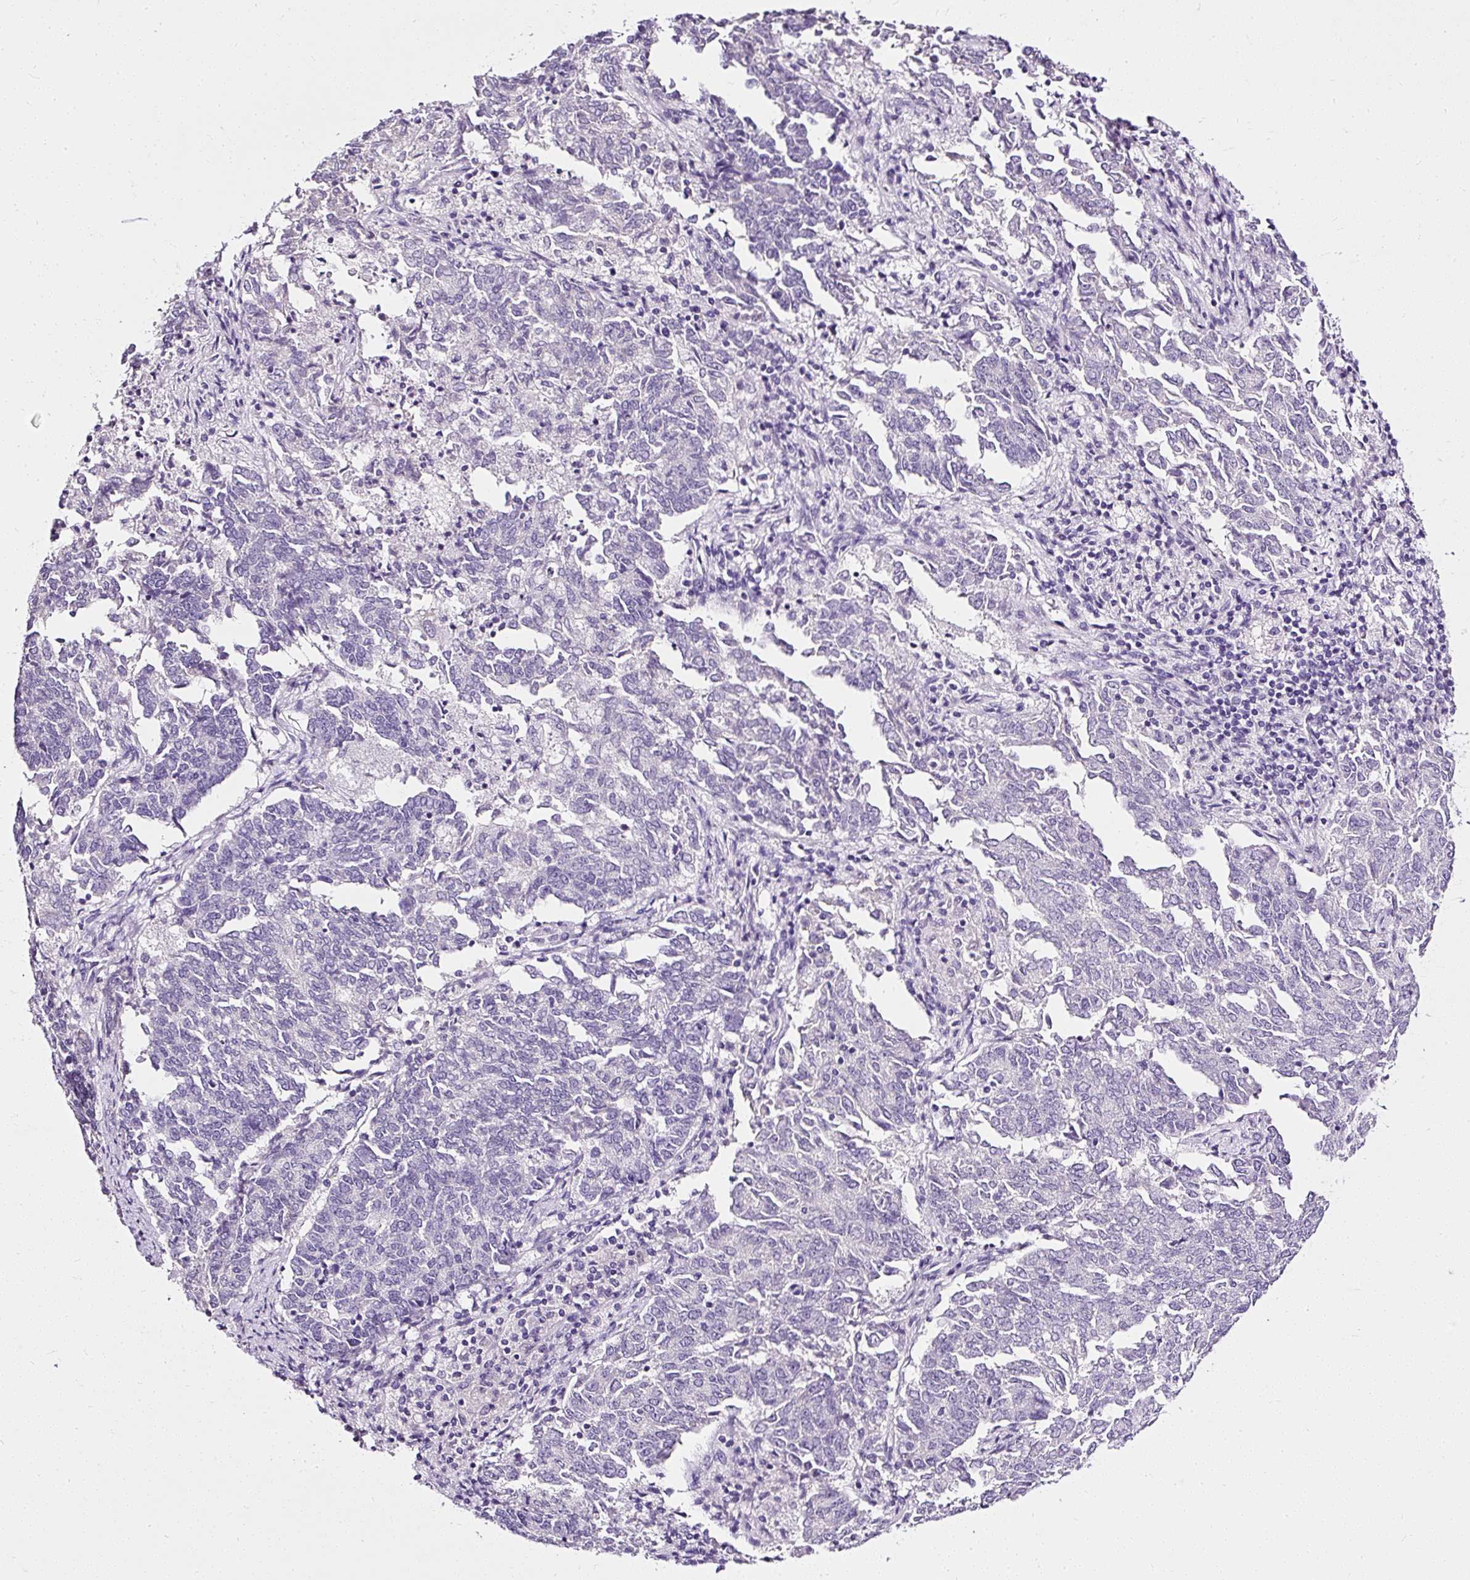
{"staining": {"intensity": "negative", "quantity": "none", "location": "none"}, "tissue": "endometrial cancer", "cell_type": "Tumor cells", "image_type": "cancer", "snomed": [{"axis": "morphology", "description": "Adenocarcinoma, NOS"}, {"axis": "topography", "description": "Endometrium"}], "caption": "Tumor cells show no significant expression in endometrial adenocarcinoma.", "gene": "ATP2A1", "patient": {"sex": "female", "age": 80}}